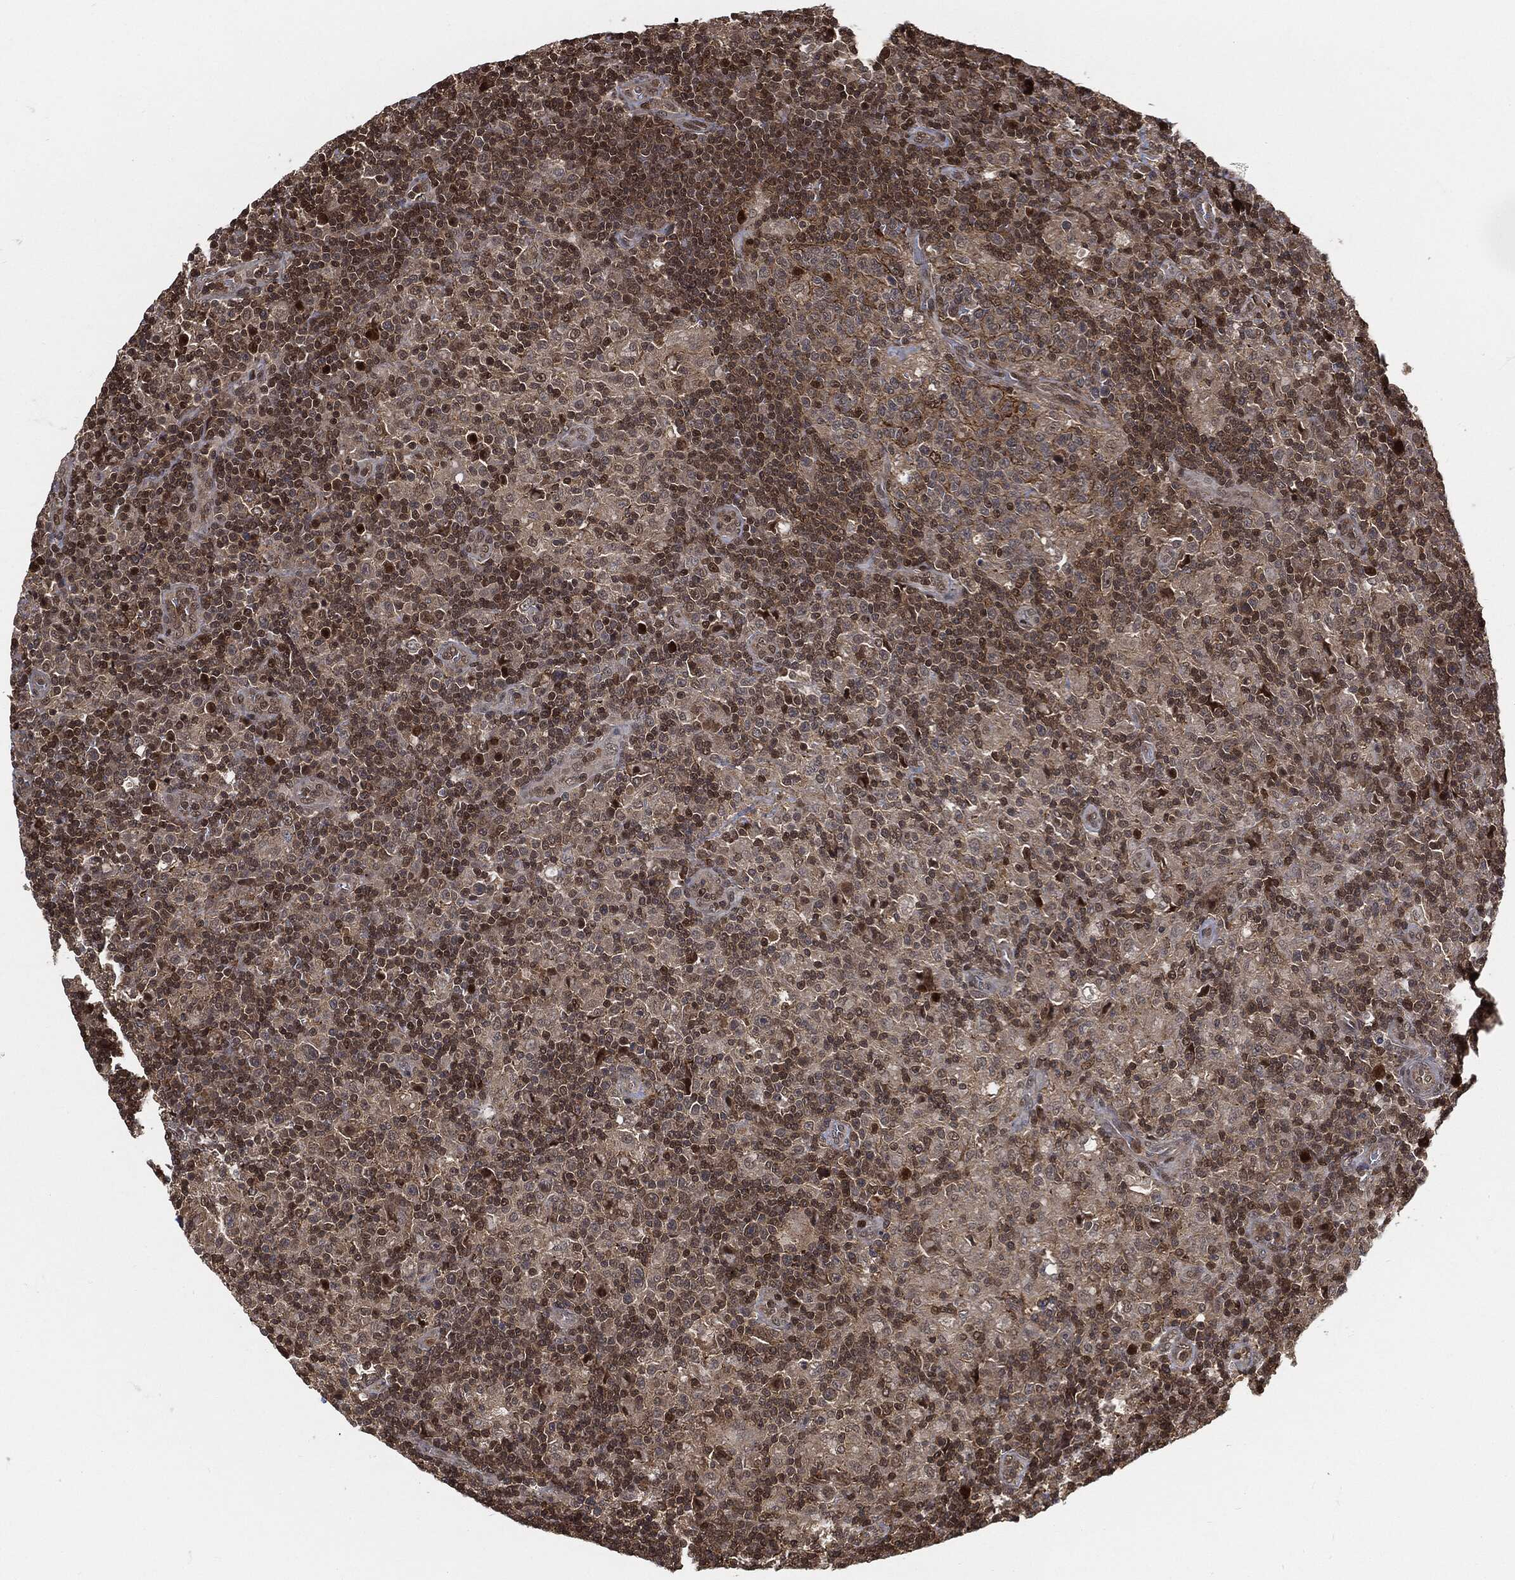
{"staining": {"intensity": "negative", "quantity": "none", "location": "none"}, "tissue": "lymphoma", "cell_type": "Tumor cells", "image_type": "cancer", "snomed": [{"axis": "morphology", "description": "Hodgkin's disease, NOS"}, {"axis": "topography", "description": "Lymph node"}], "caption": "This is a micrograph of immunohistochemistry (IHC) staining of lymphoma, which shows no expression in tumor cells.", "gene": "CUTA", "patient": {"sex": "male", "age": 70}}